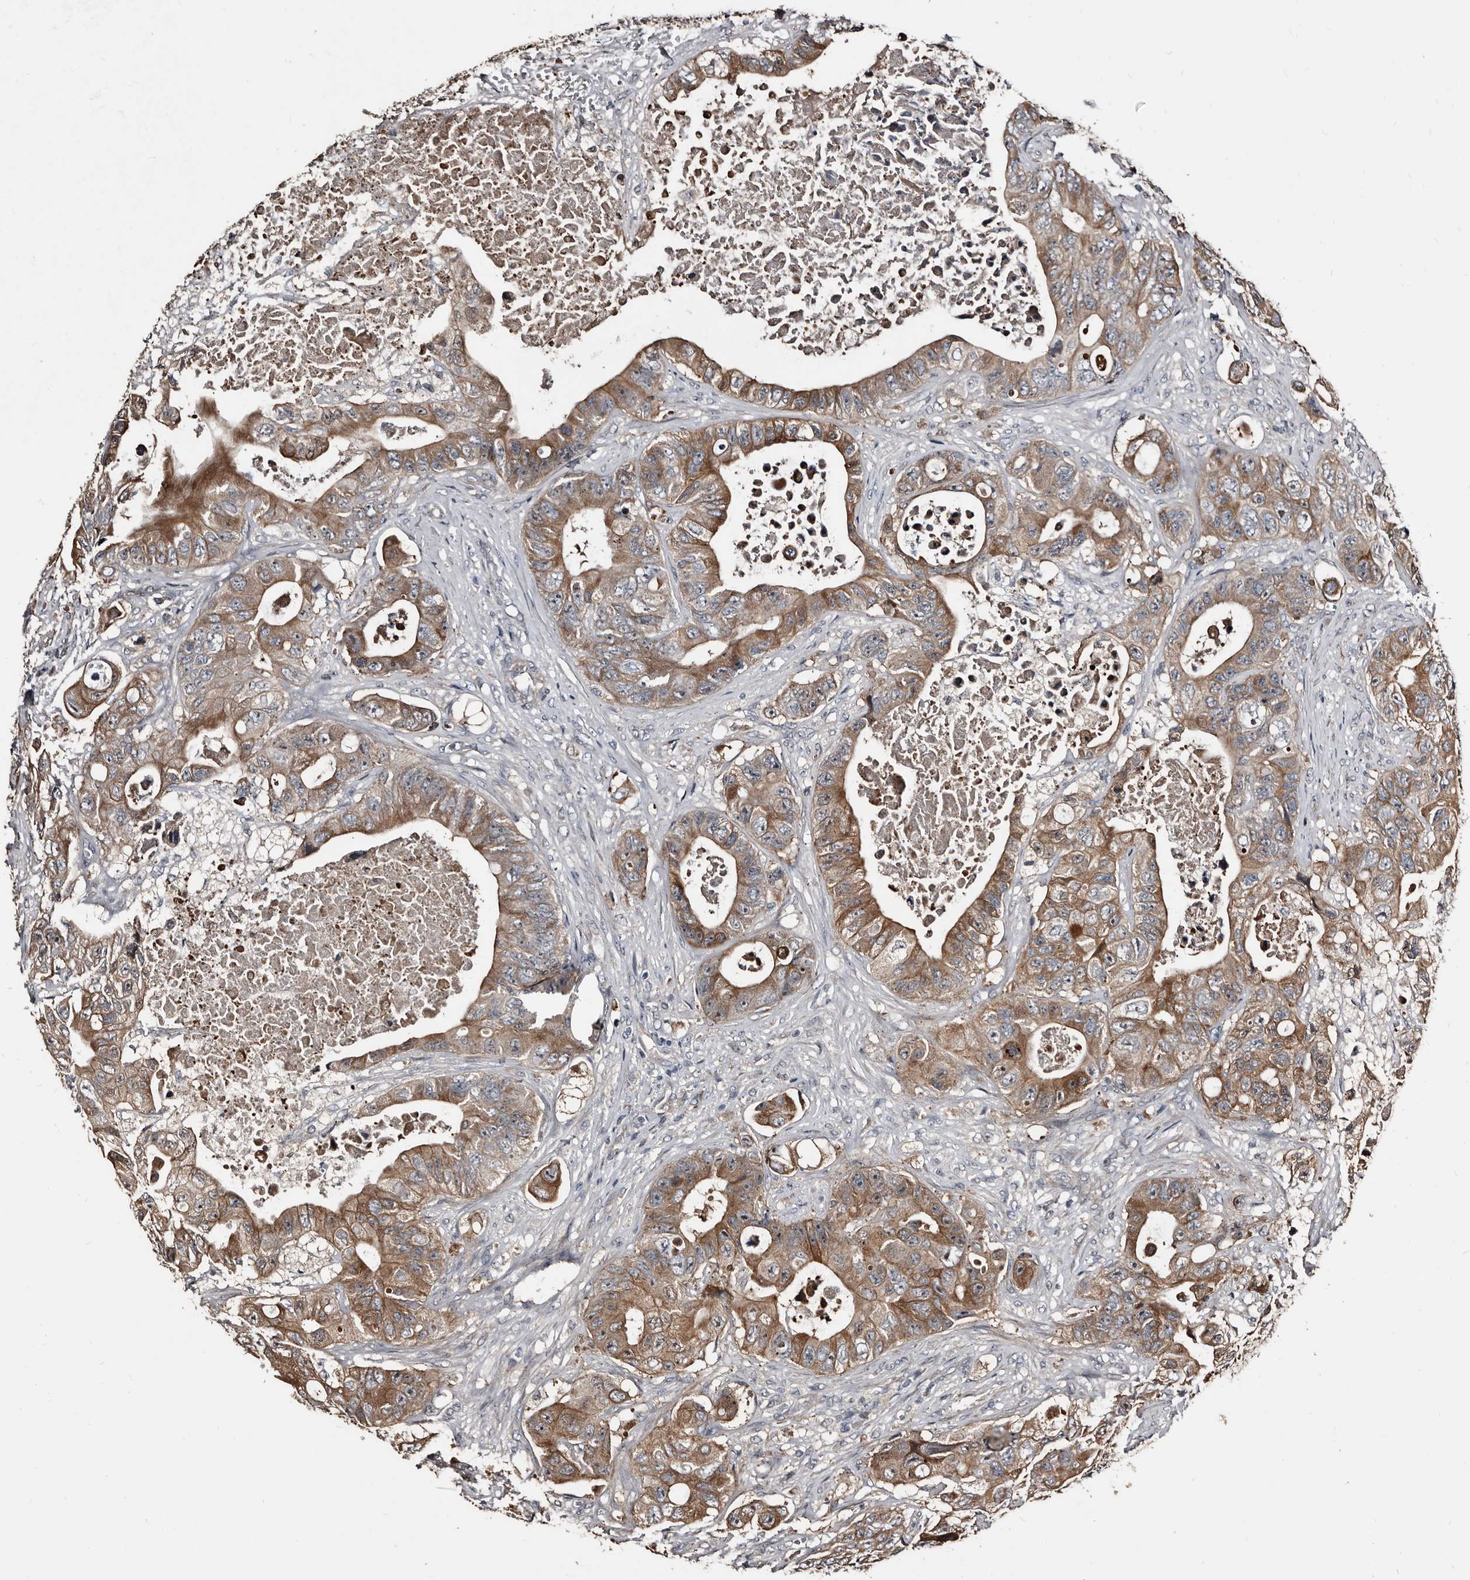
{"staining": {"intensity": "moderate", "quantity": ">75%", "location": "cytoplasmic/membranous"}, "tissue": "colorectal cancer", "cell_type": "Tumor cells", "image_type": "cancer", "snomed": [{"axis": "morphology", "description": "Adenocarcinoma, NOS"}, {"axis": "topography", "description": "Colon"}], "caption": "This histopathology image shows IHC staining of adenocarcinoma (colorectal), with medium moderate cytoplasmic/membranous expression in approximately >75% of tumor cells.", "gene": "DHPS", "patient": {"sex": "female", "age": 46}}